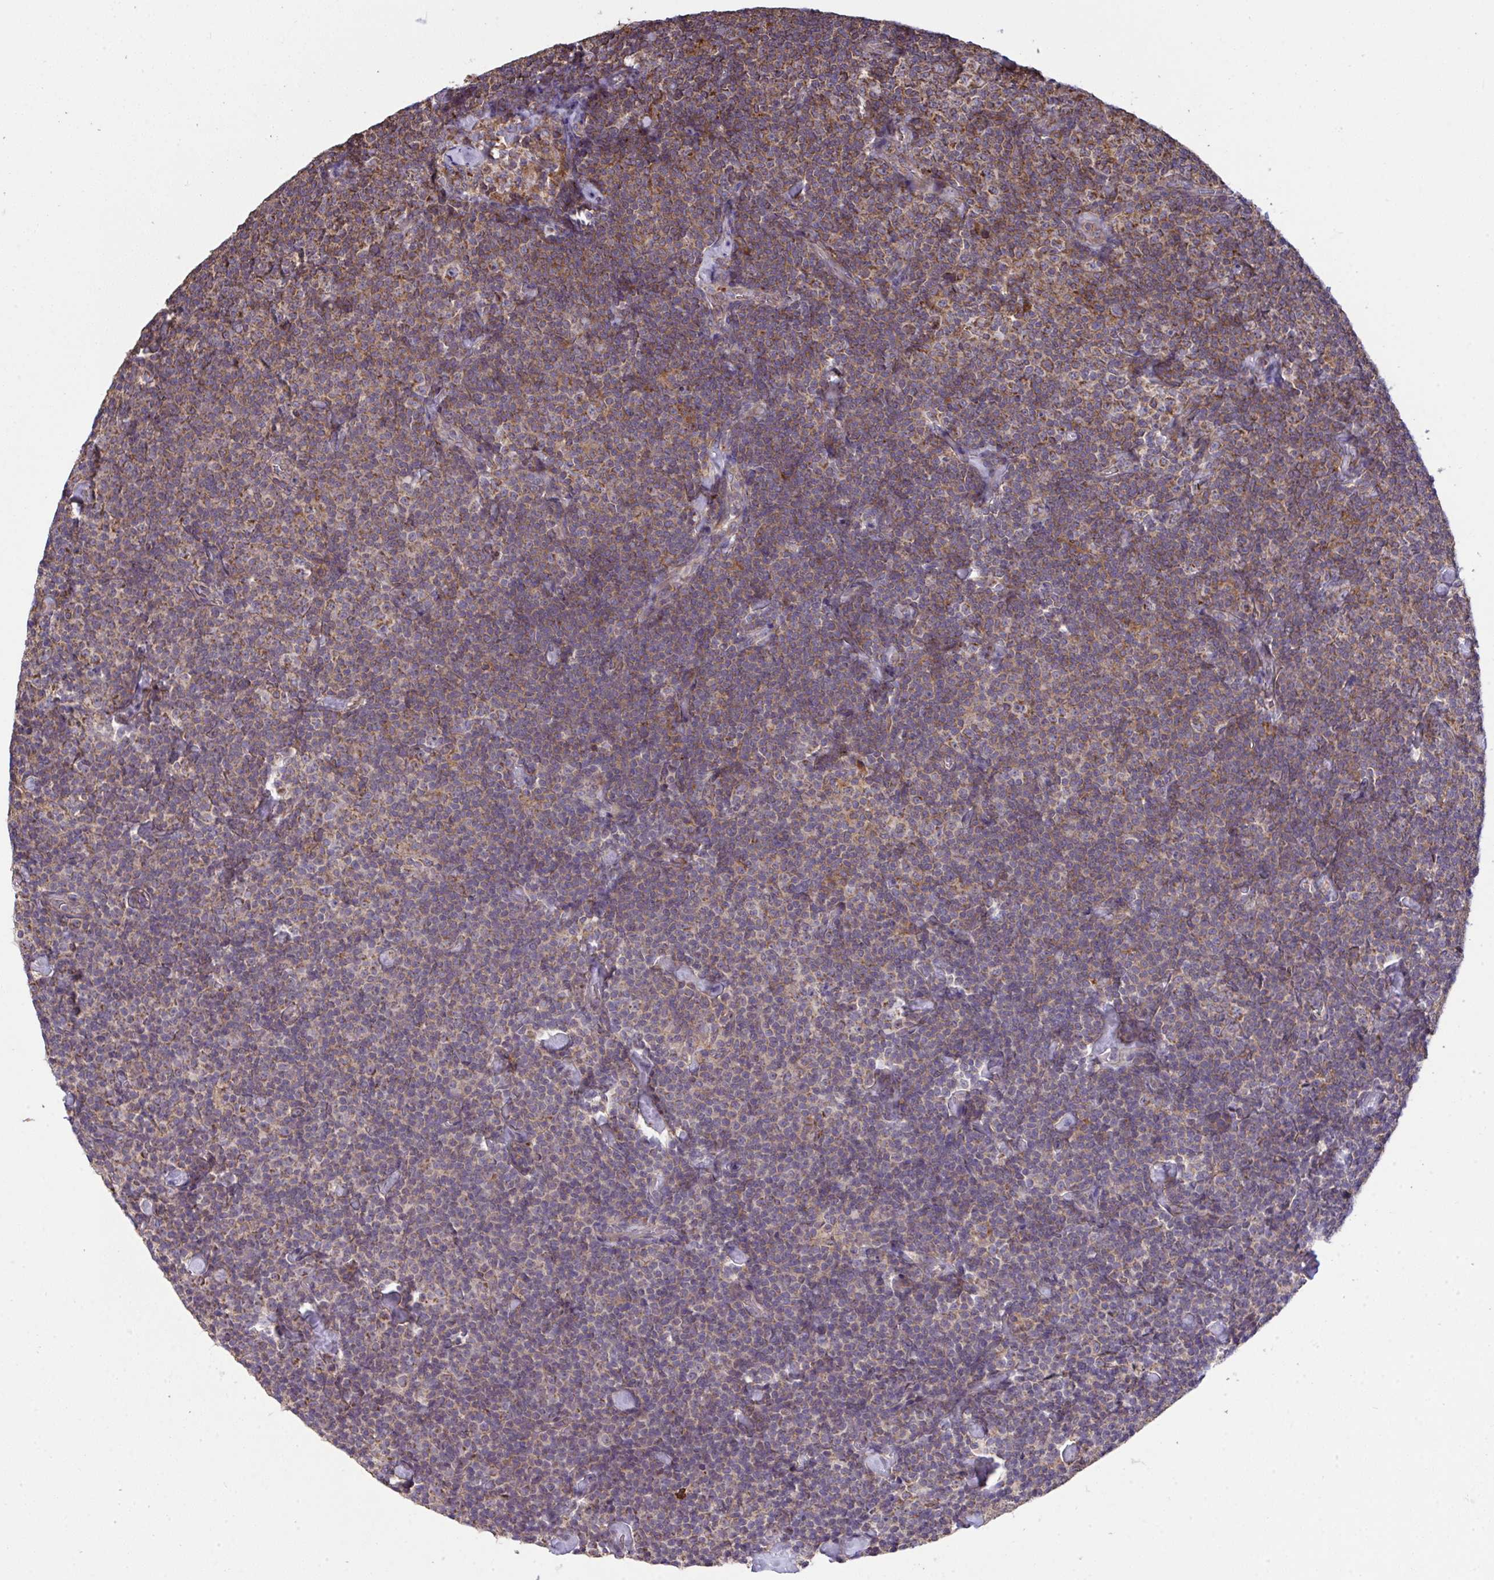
{"staining": {"intensity": "weak", "quantity": "25%-75%", "location": "cytoplasmic/membranous"}, "tissue": "lymphoma", "cell_type": "Tumor cells", "image_type": "cancer", "snomed": [{"axis": "morphology", "description": "Malignant lymphoma, non-Hodgkin's type, Low grade"}, {"axis": "topography", "description": "Lymph node"}], "caption": "Immunohistochemical staining of human lymphoma exhibits low levels of weak cytoplasmic/membranous protein positivity in approximately 25%-75% of tumor cells.", "gene": "PPM1H", "patient": {"sex": "male", "age": 81}}